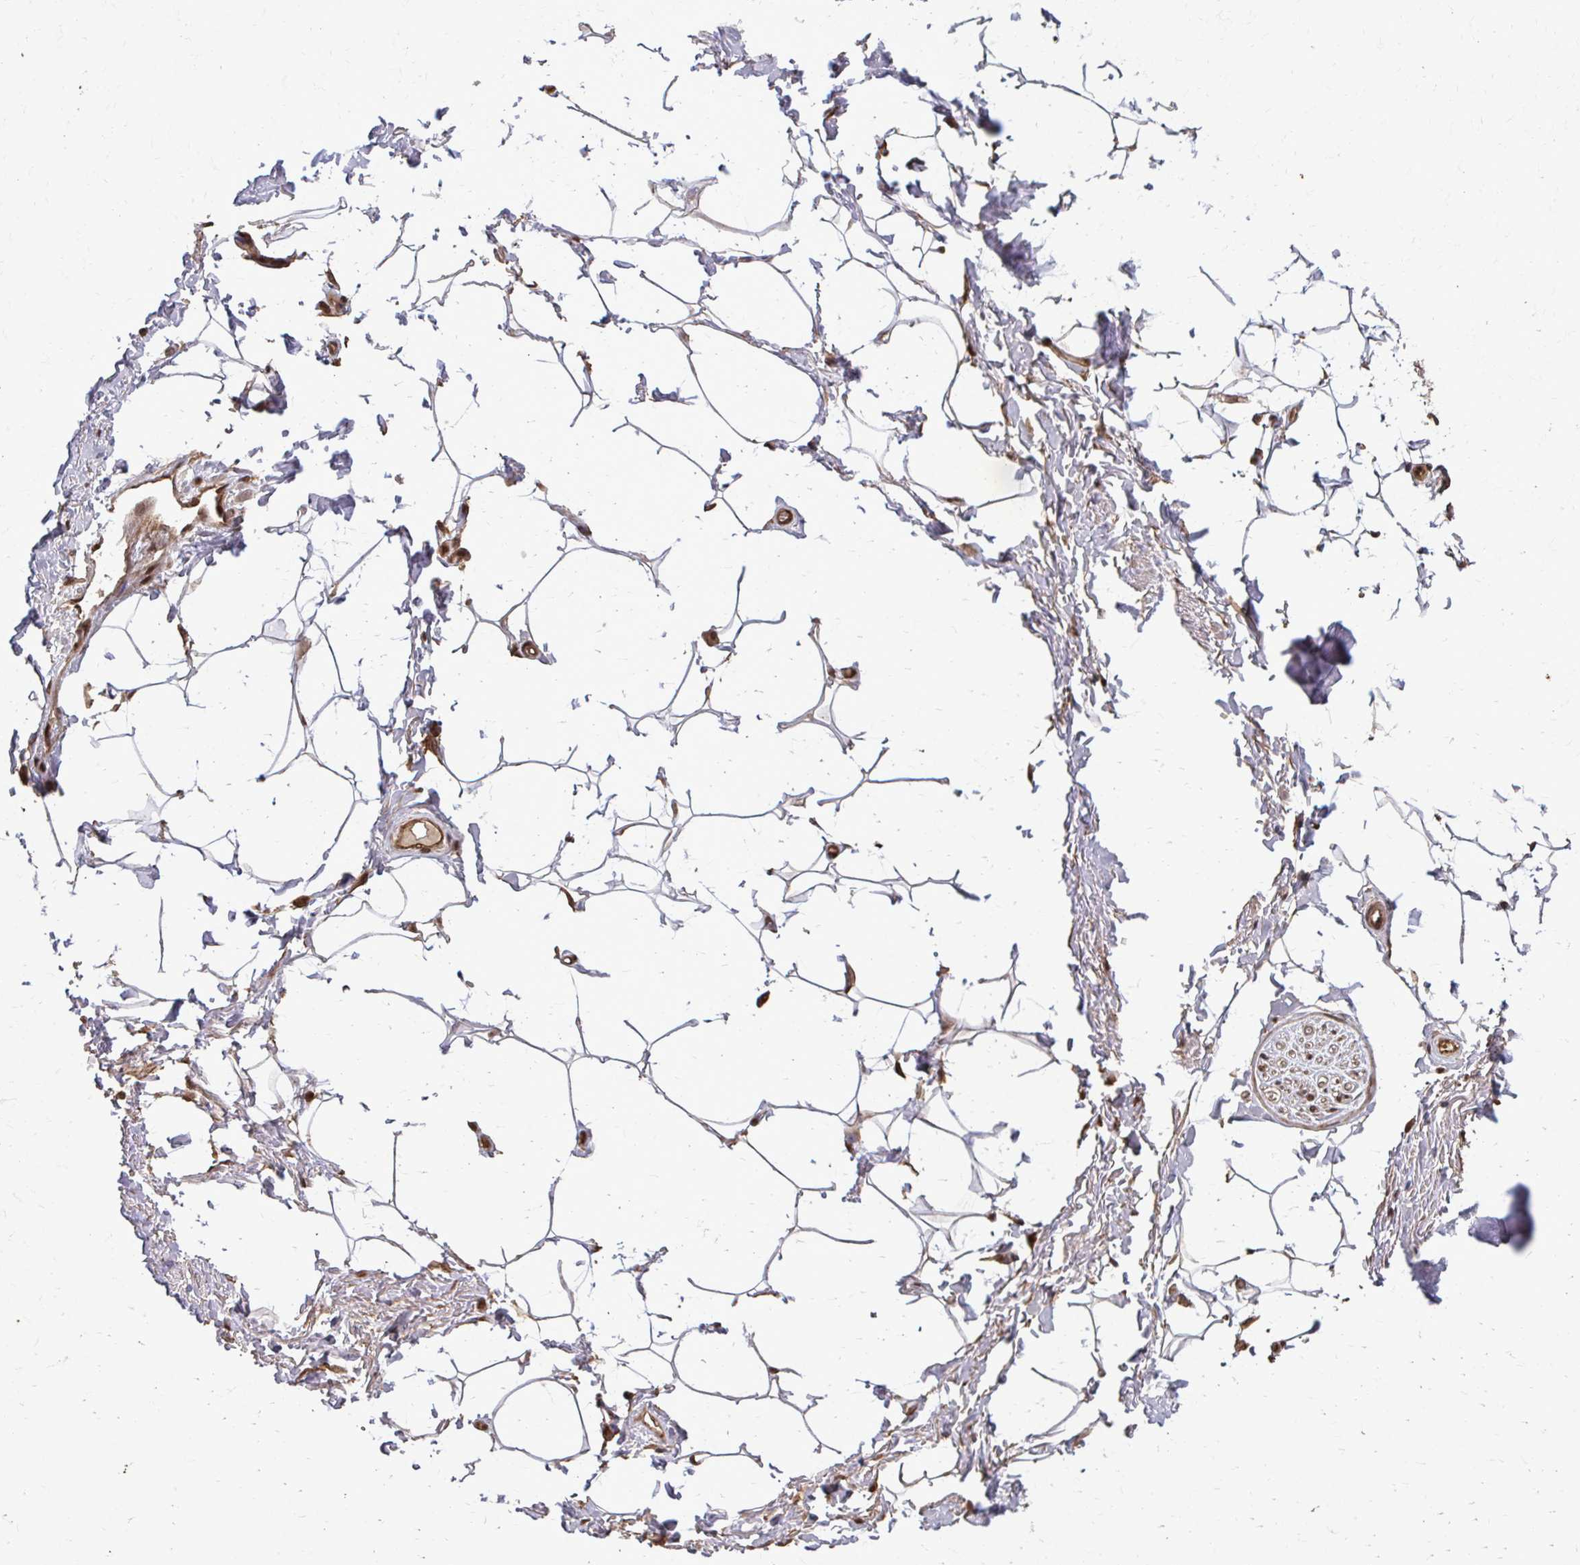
{"staining": {"intensity": "moderate", "quantity": ">75%", "location": "nuclear"}, "tissue": "adipose tissue", "cell_type": "Adipocytes", "image_type": "normal", "snomed": [{"axis": "morphology", "description": "Normal tissue, NOS"}, {"axis": "topography", "description": "Peripheral nerve tissue"}], "caption": "Adipose tissue stained for a protein displays moderate nuclear positivity in adipocytes. (DAB IHC with brightfield microscopy, high magnification).", "gene": "SS18", "patient": {"sex": "male", "age": 51}}